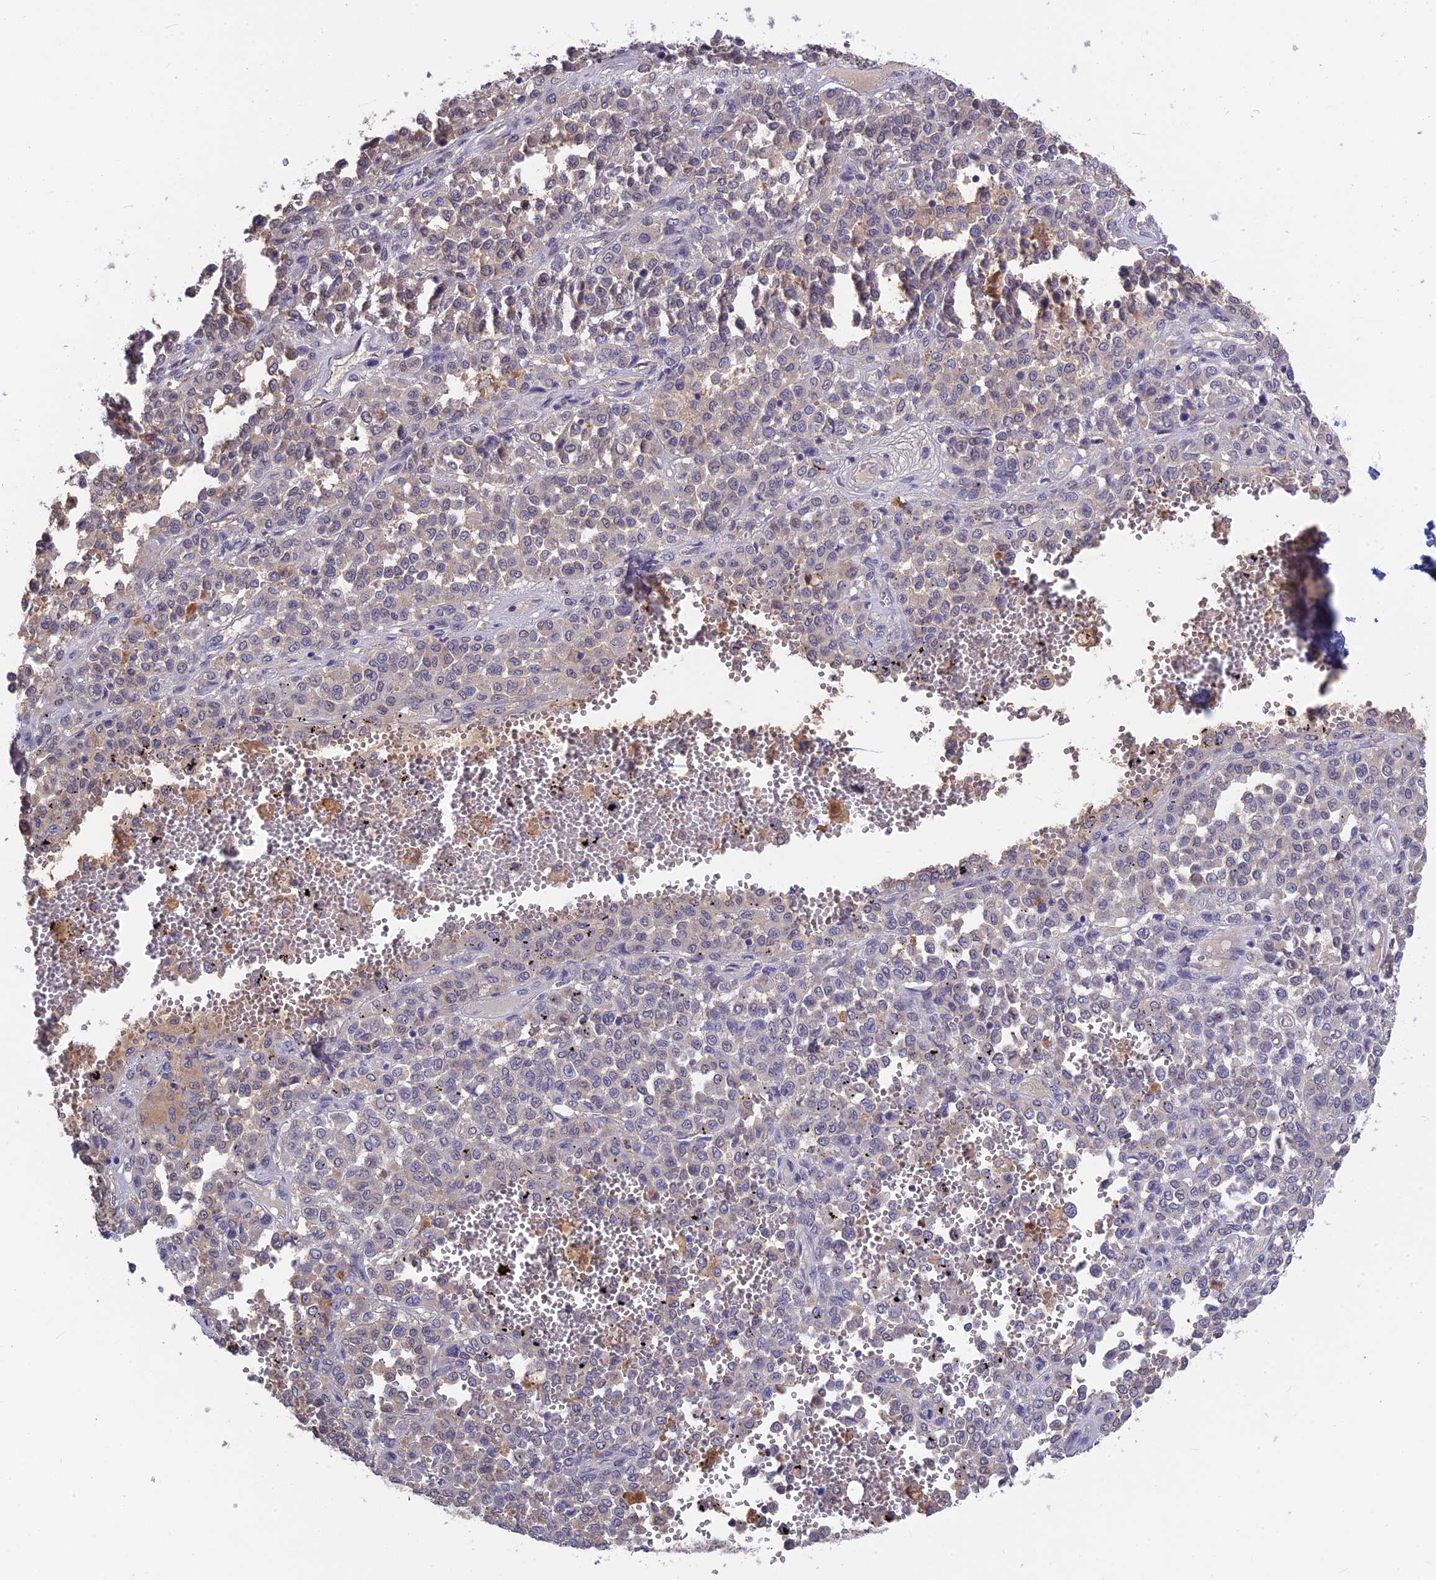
{"staining": {"intensity": "negative", "quantity": "none", "location": "none"}, "tissue": "melanoma", "cell_type": "Tumor cells", "image_type": "cancer", "snomed": [{"axis": "morphology", "description": "Malignant melanoma, Metastatic site"}, {"axis": "topography", "description": "Pancreas"}], "caption": "This histopathology image is of melanoma stained with immunohistochemistry to label a protein in brown with the nuclei are counter-stained blue. There is no staining in tumor cells.", "gene": "SNAP91", "patient": {"sex": "female", "age": 30}}